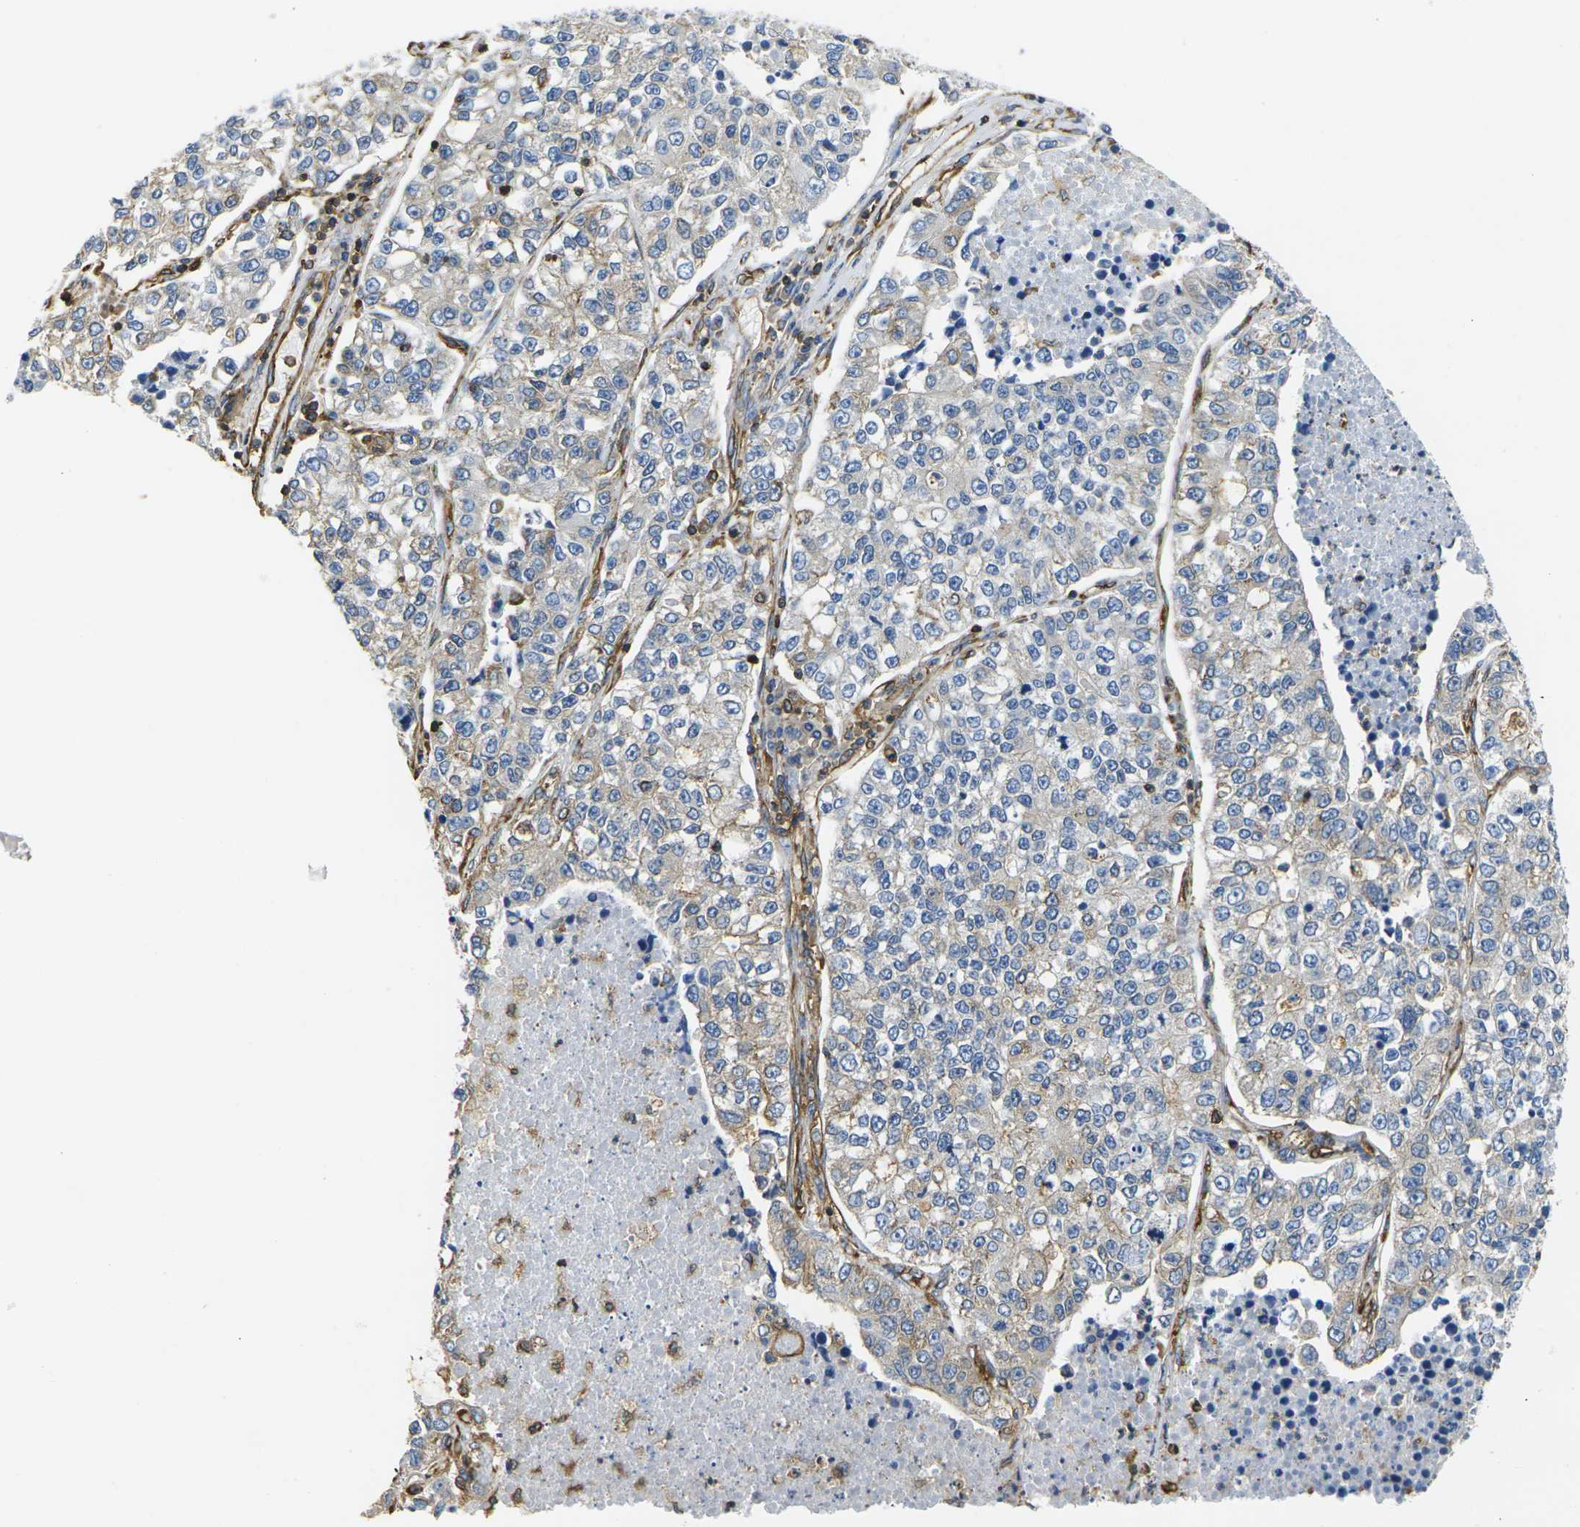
{"staining": {"intensity": "weak", "quantity": "25%-75%", "location": "cytoplasmic/membranous"}, "tissue": "lung cancer", "cell_type": "Tumor cells", "image_type": "cancer", "snomed": [{"axis": "morphology", "description": "Adenocarcinoma, NOS"}, {"axis": "topography", "description": "Lung"}], "caption": "Protein positivity by IHC shows weak cytoplasmic/membranous expression in approximately 25%-75% of tumor cells in lung cancer.", "gene": "FAM110D", "patient": {"sex": "male", "age": 49}}